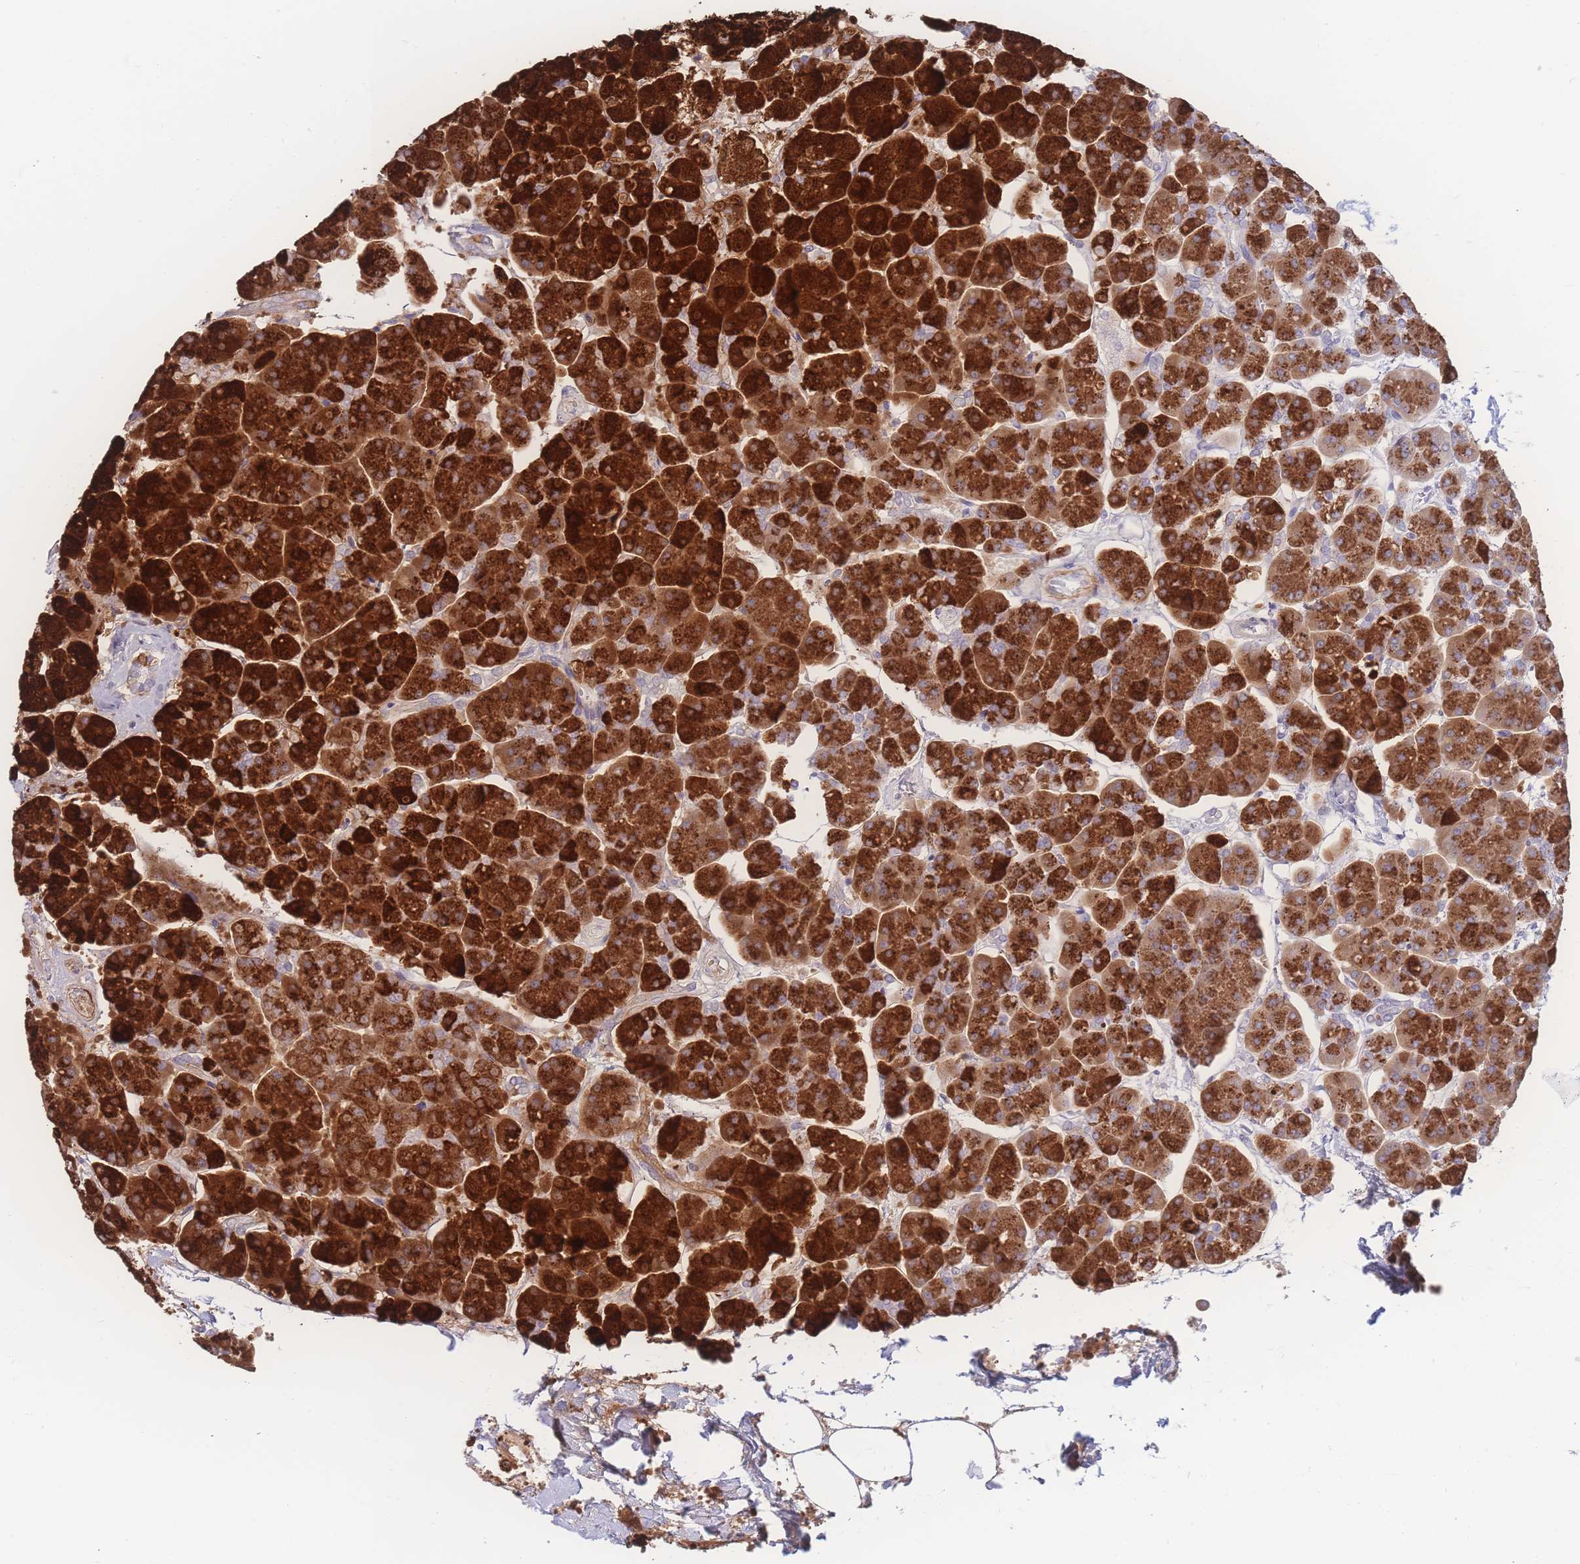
{"staining": {"intensity": "strong", "quantity": ">75%", "location": "cytoplasmic/membranous"}, "tissue": "pancreas", "cell_type": "Exocrine glandular cells", "image_type": "normal", "snomed": [{"axis": "morphology", "description": "Normal tissue, NOS"}, {"axis": "topography", "description": "Pancreas"}, {"axis": "topography", "description": "Peripheral nerve tissue"}], "caption": "Immunohistochemistry (DAB (3,3'-diaminobenzidine)) staining of benign pancreas shows strong cytoplasmic/membranous protein expression in approximately >75% of exocrine glandular cells. The protein is shown in brown color, while the nuclei are stained blue.", "gene": "PRSS22", "patient": {"sex": "male", "age": 54}}